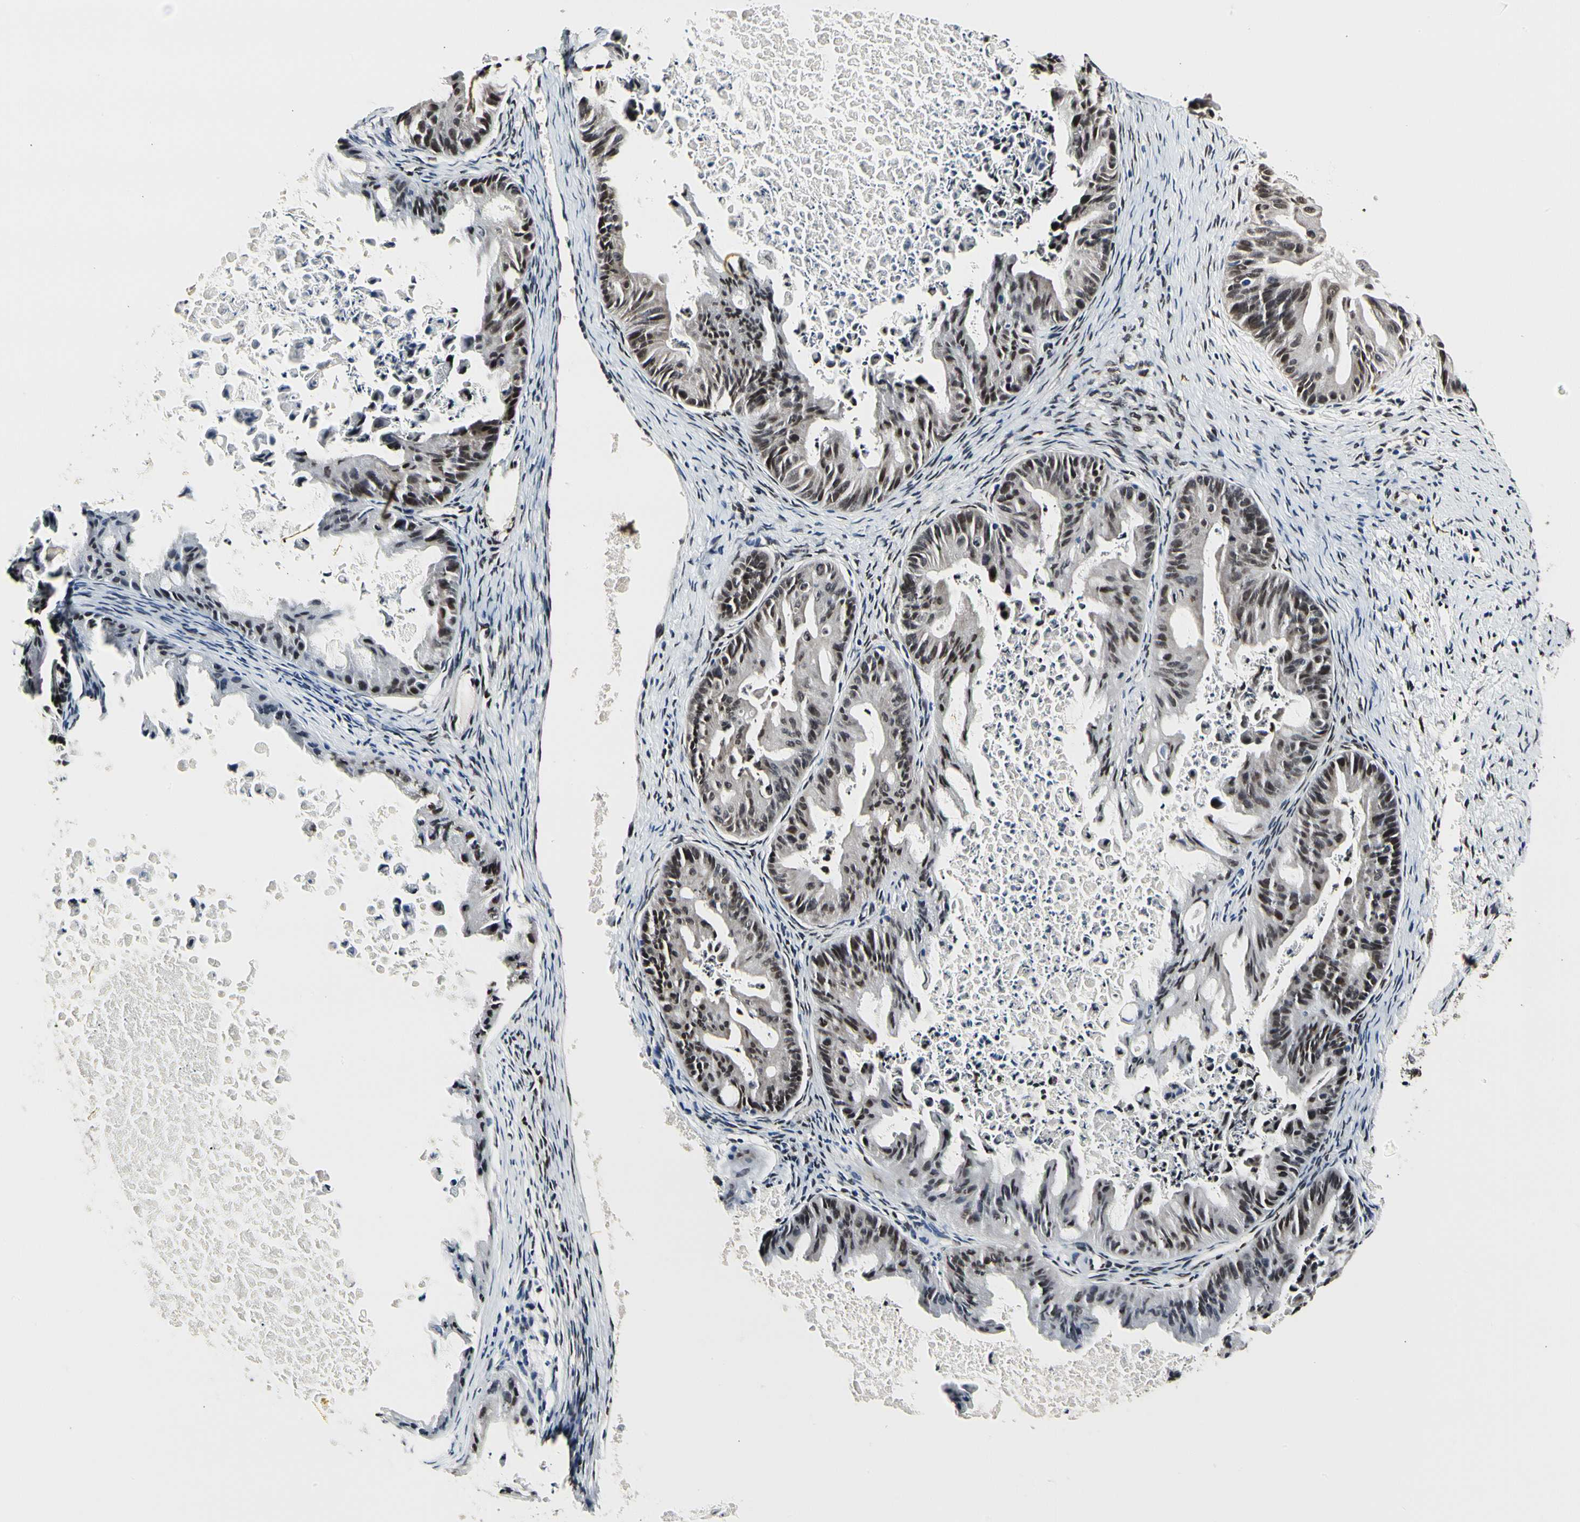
{"staining": {"intensity": "strong", "quantity": ">75%", "location": "nuclear"}, "tissue": "ovarian cancer", "cell_type": "Tumor cells", "image_type": "cancer", "snomed": [{"axis": "morphology", "description": "Cystadenocarcinoma, mucinous, NOS"}, {"axis": "topography", "description": "Ovary"}], "caption": "IHC micrograph of human ovarian cancer (mucinous cystadenocarcinoma) stained for a protein (brown), which demonstrates high levels of strong nuclear positivity in approximately >75% of tumor cells.", "gene": "NFIA", "patient": {"sex": "female", "age": 37}}